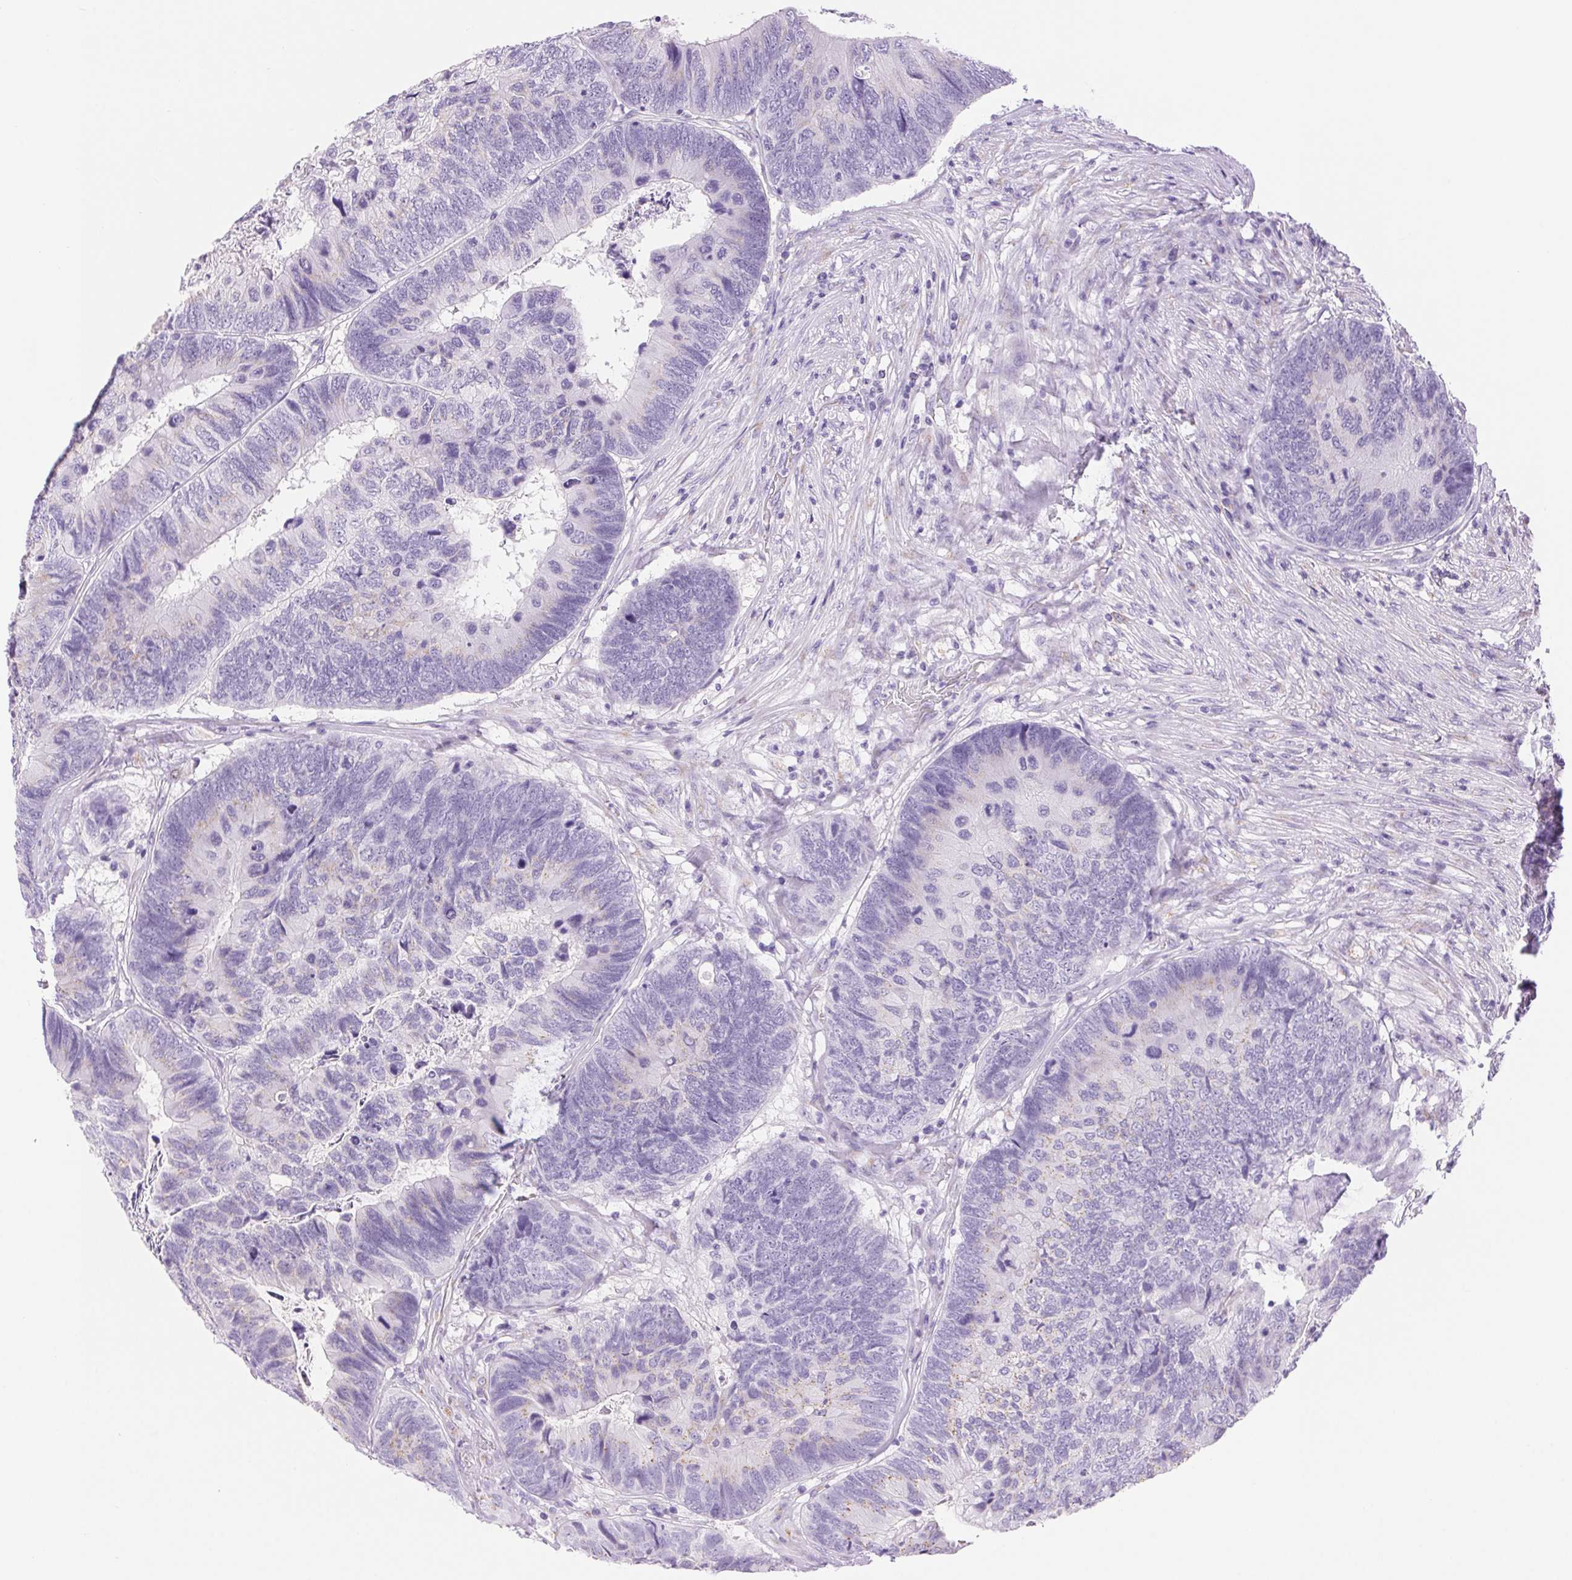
{"staining": {"intensity": "negative", "quantity": "none", "location": "none"}, "tissue": "colorectal cancer", "cell_type": "Tumor cells", "image_type": "cancer", "snomed": [{"axis": "morphology", "description": "Adenocarcinoma, NOS"}, {"axis": "topography", "description": "Colon"}], "caption": "DAB immunohistochemical staining of human colorectal cancer displays no significant positivity in tumor cells.", "gene": "SERPINB3", "patient": {"sex": "female", "age": 67}}